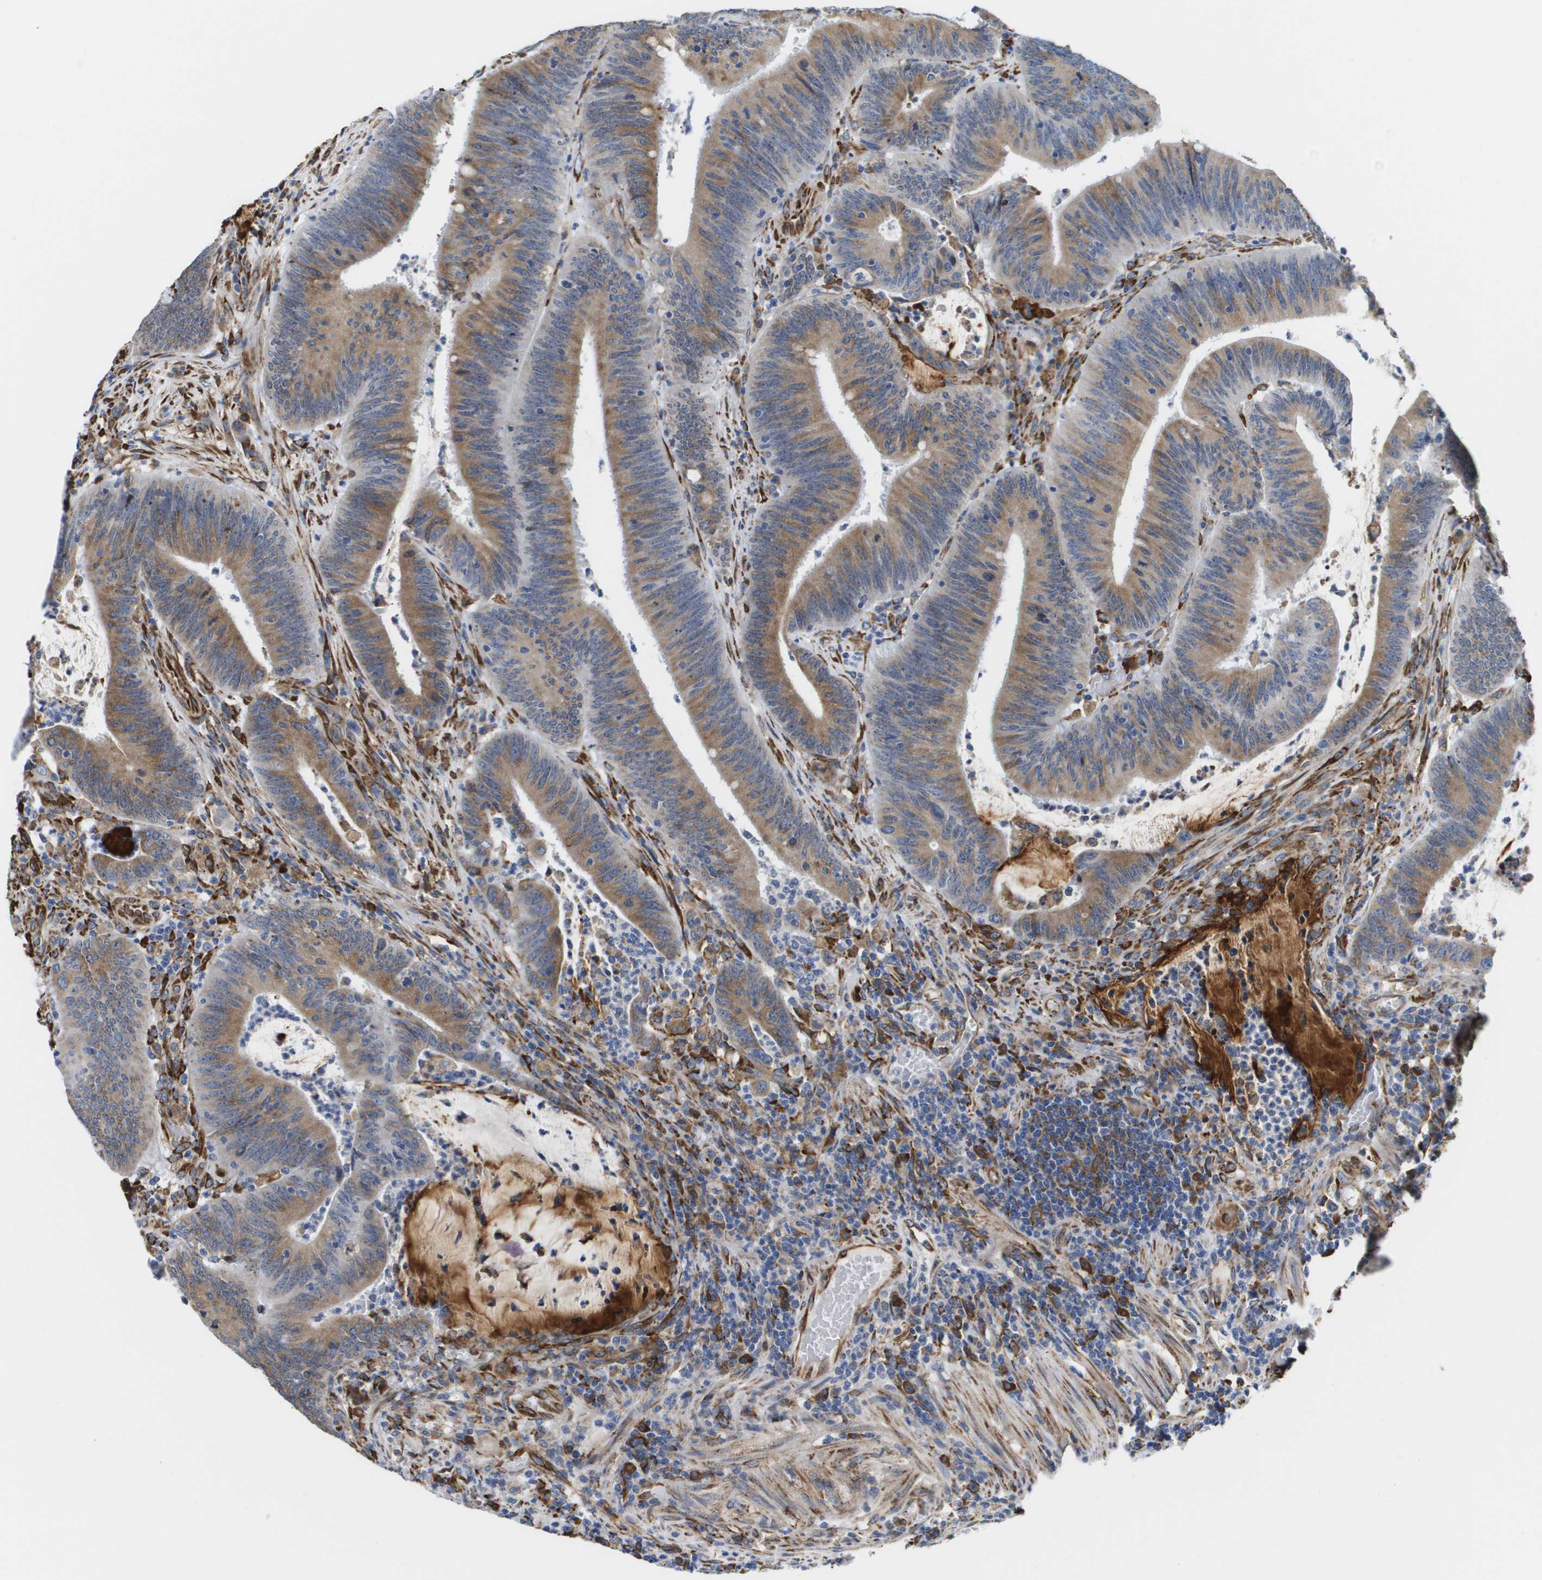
{"staining": {"intensity": "moderate", "quantity": ">75%", "location": "cytoplasmic/membranous"}, "tissue": "colorectal cancer", "cell_type": "Tumor cells", "image_type": "cancer", "snomed": [{"axis": "morphology", "description": "Normal tissue, NOS"}, {"axis": "morphology", "description": "Adenocarcinoma, NOS"}, {"axis": "topography", "description": "Rectum"}], "caption": "A medium amount of moderate cytoplasmic/membranous expression is present in approximately >75% of tumor cells in colorectal cancer tissue. The protein of interest is shown in brown color, while the nuclei are stained blue.", "gene": "ST3GAL2", "patient": {"sex": "female", "age": 66}}